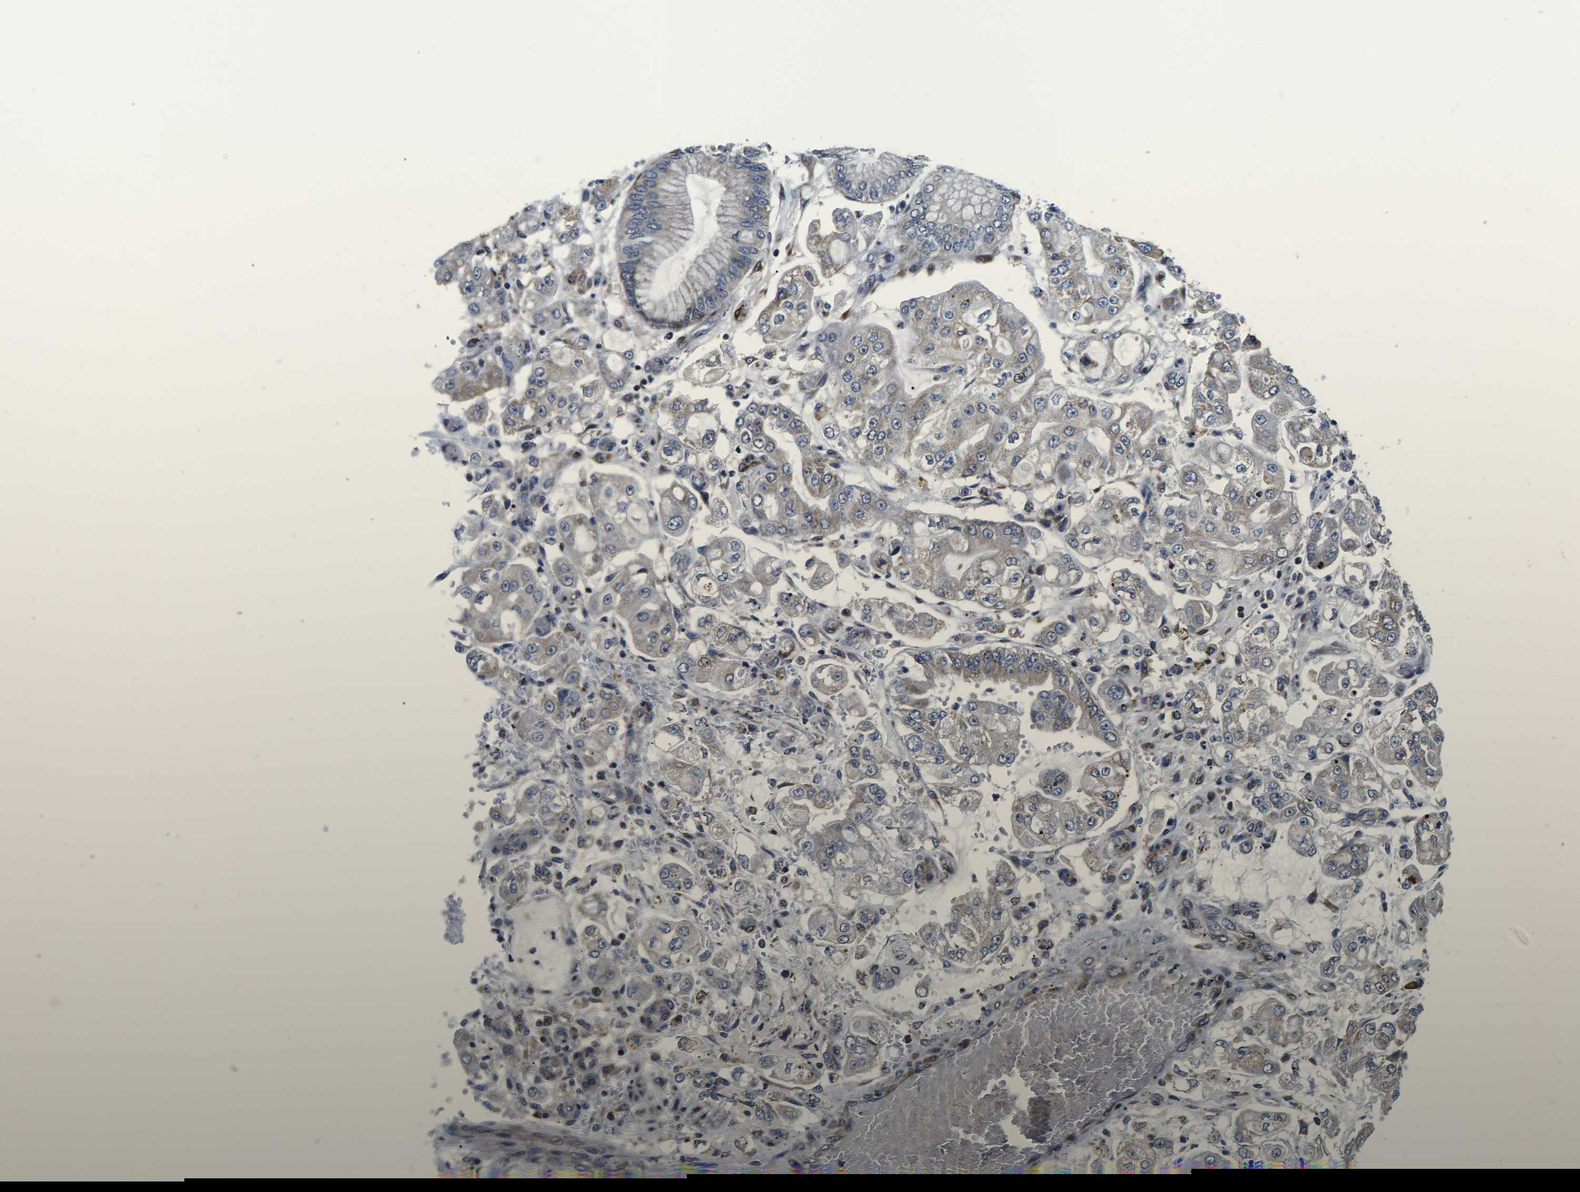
{"staining": {"intensity": "weak", "quantity": "<25%", "location": "cytoplasmic/membranous"}, "tissue": "stomach cancer", "cell_type": "Tumor cells", "image_type": "cancer", "snomed": [{"axis": "morphology", "description": "Adenocarcinoma, NOS"}, {"axis": "topography", "description": "Stomach"}], "caption": "This is an immunohistochemistry (IHC) micrograph of human stomach adenocarcinoma. There is no staining in tumor cells.", "gene": "CCNE1", "patient": {"sex": "male", "age": 76}}